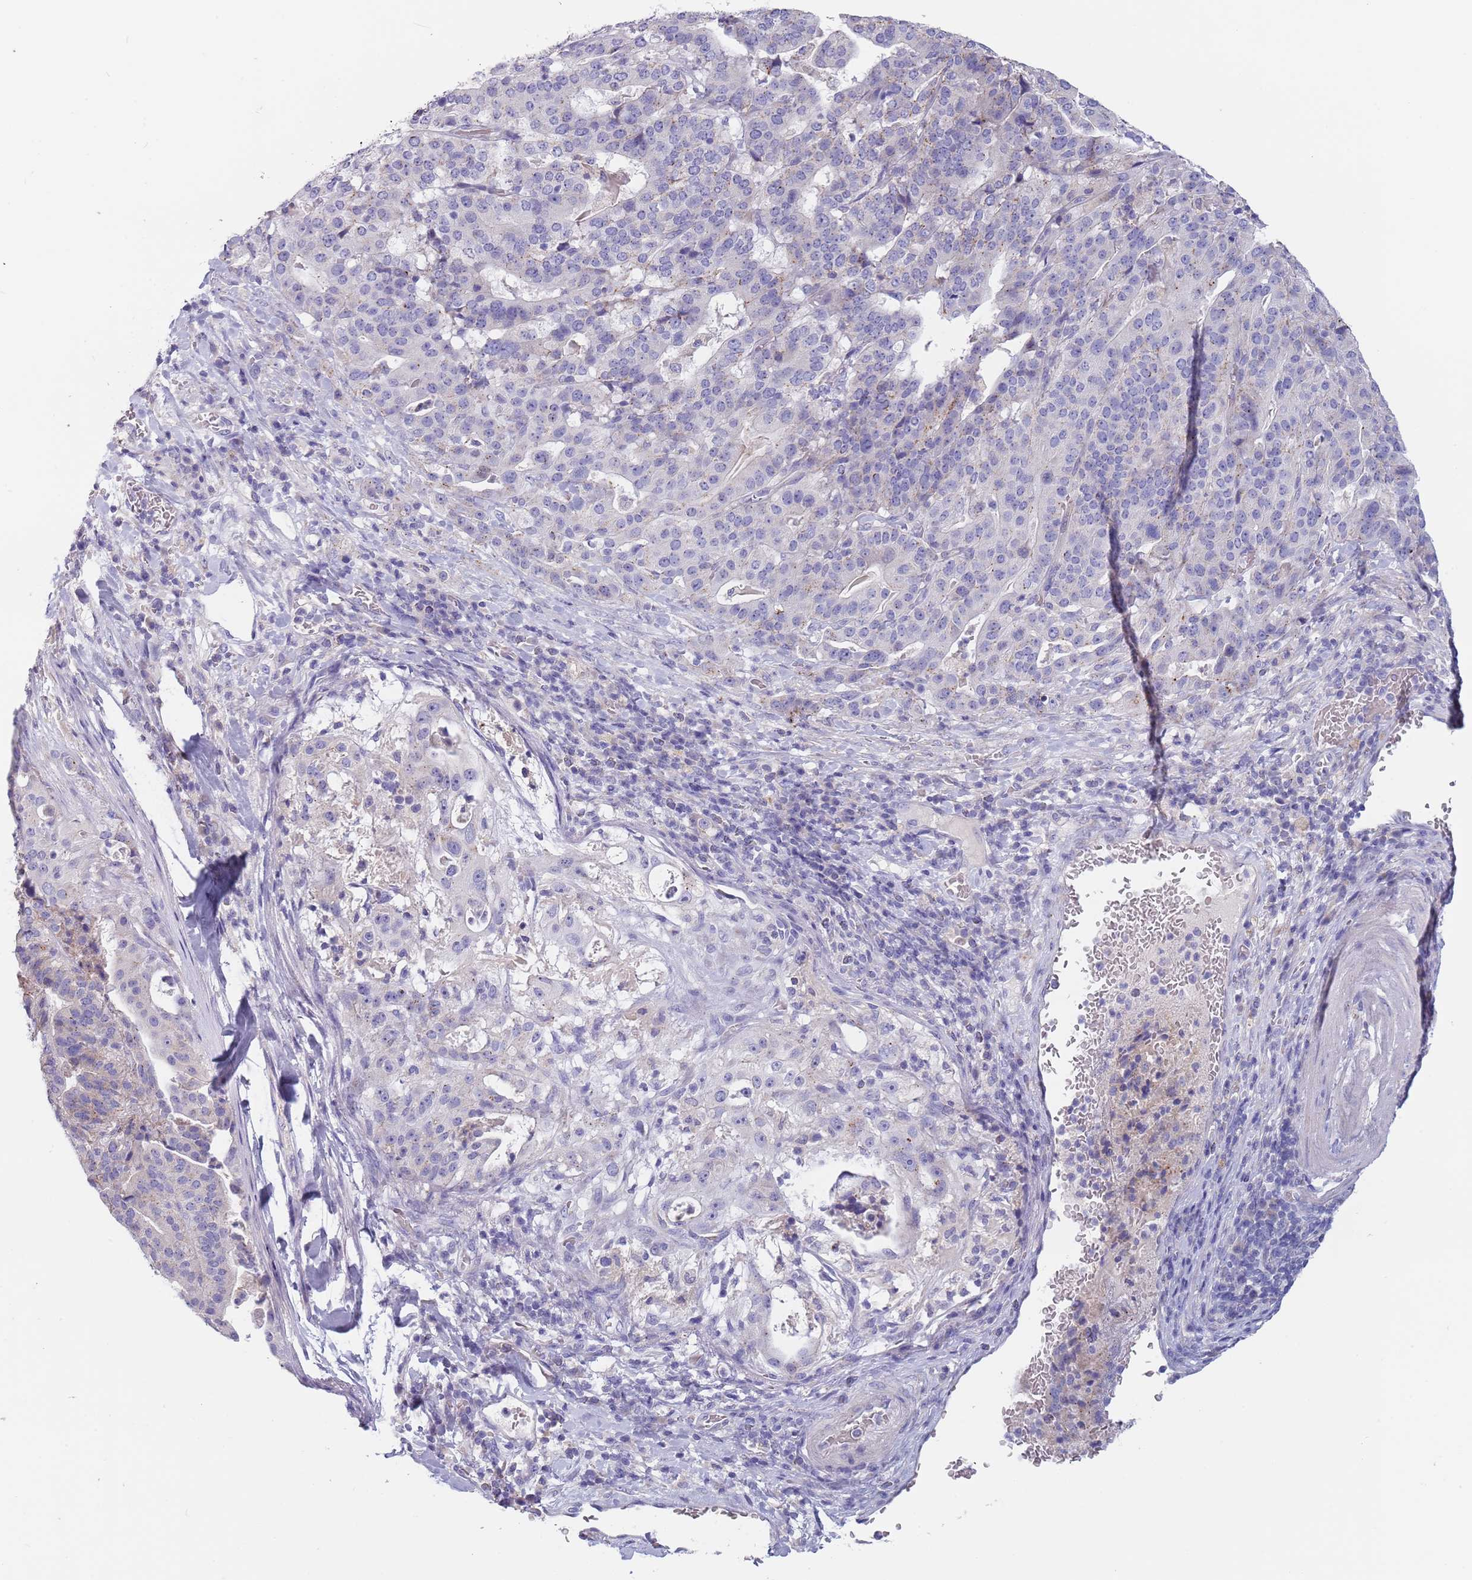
{"staining": {"intensity": "negative", "quantity": "none", "location": "none"}, "tissue": "stomach cancer", "cell_type": "Tumor cells", "image_type": "cancer", "snomed": [{"axis": "morphology", "description": "Adenocarcinoma, NOS"}, {"axis": "topography", "description": "Stomach"}], "caption": "Tumor cells show no significant protein positivity in adenocarcinoma (stomach).", "gene": "MAN1C1", "patient": {"sex": "male", "age": 48}}